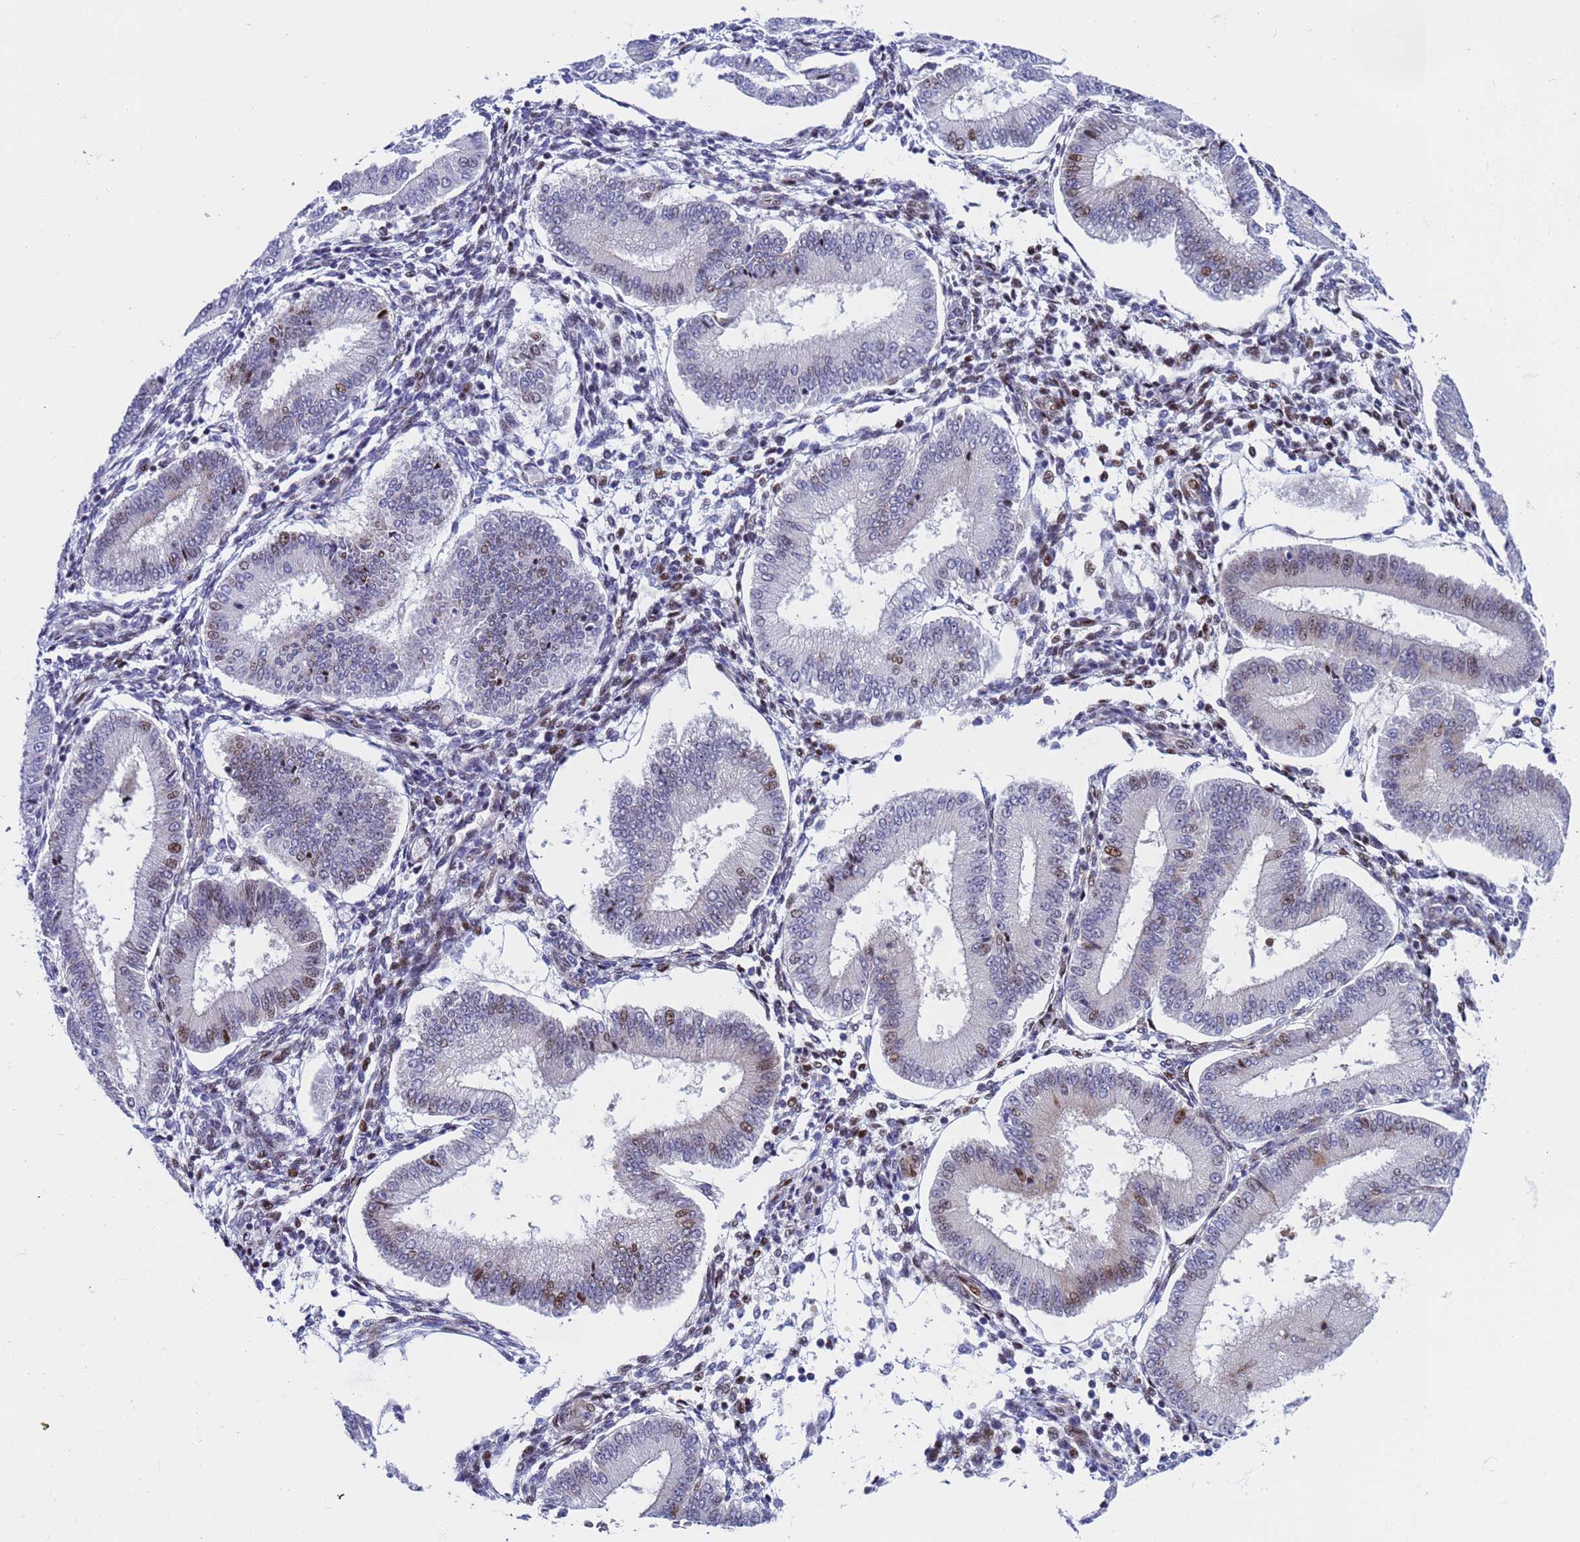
{"staining": {"intensity": "weak", "quantity": "<25%", "location": "nuclear"}, "tissue": "endometrium", "cell_type": "Cells in endometrial stroma", "image_type": "normal", "snomed": [{"axis": "morphology", "description": "Normal tissue, NOS"}, {"axis": "topography", "description": "Endometrium"}], "caption": "This is an IHC micrograph of normal human endometrium. There is no positivity in cells in endometrial stroma.", "gene": "POP5", "patient": {"sex": "female", "age": 39}}